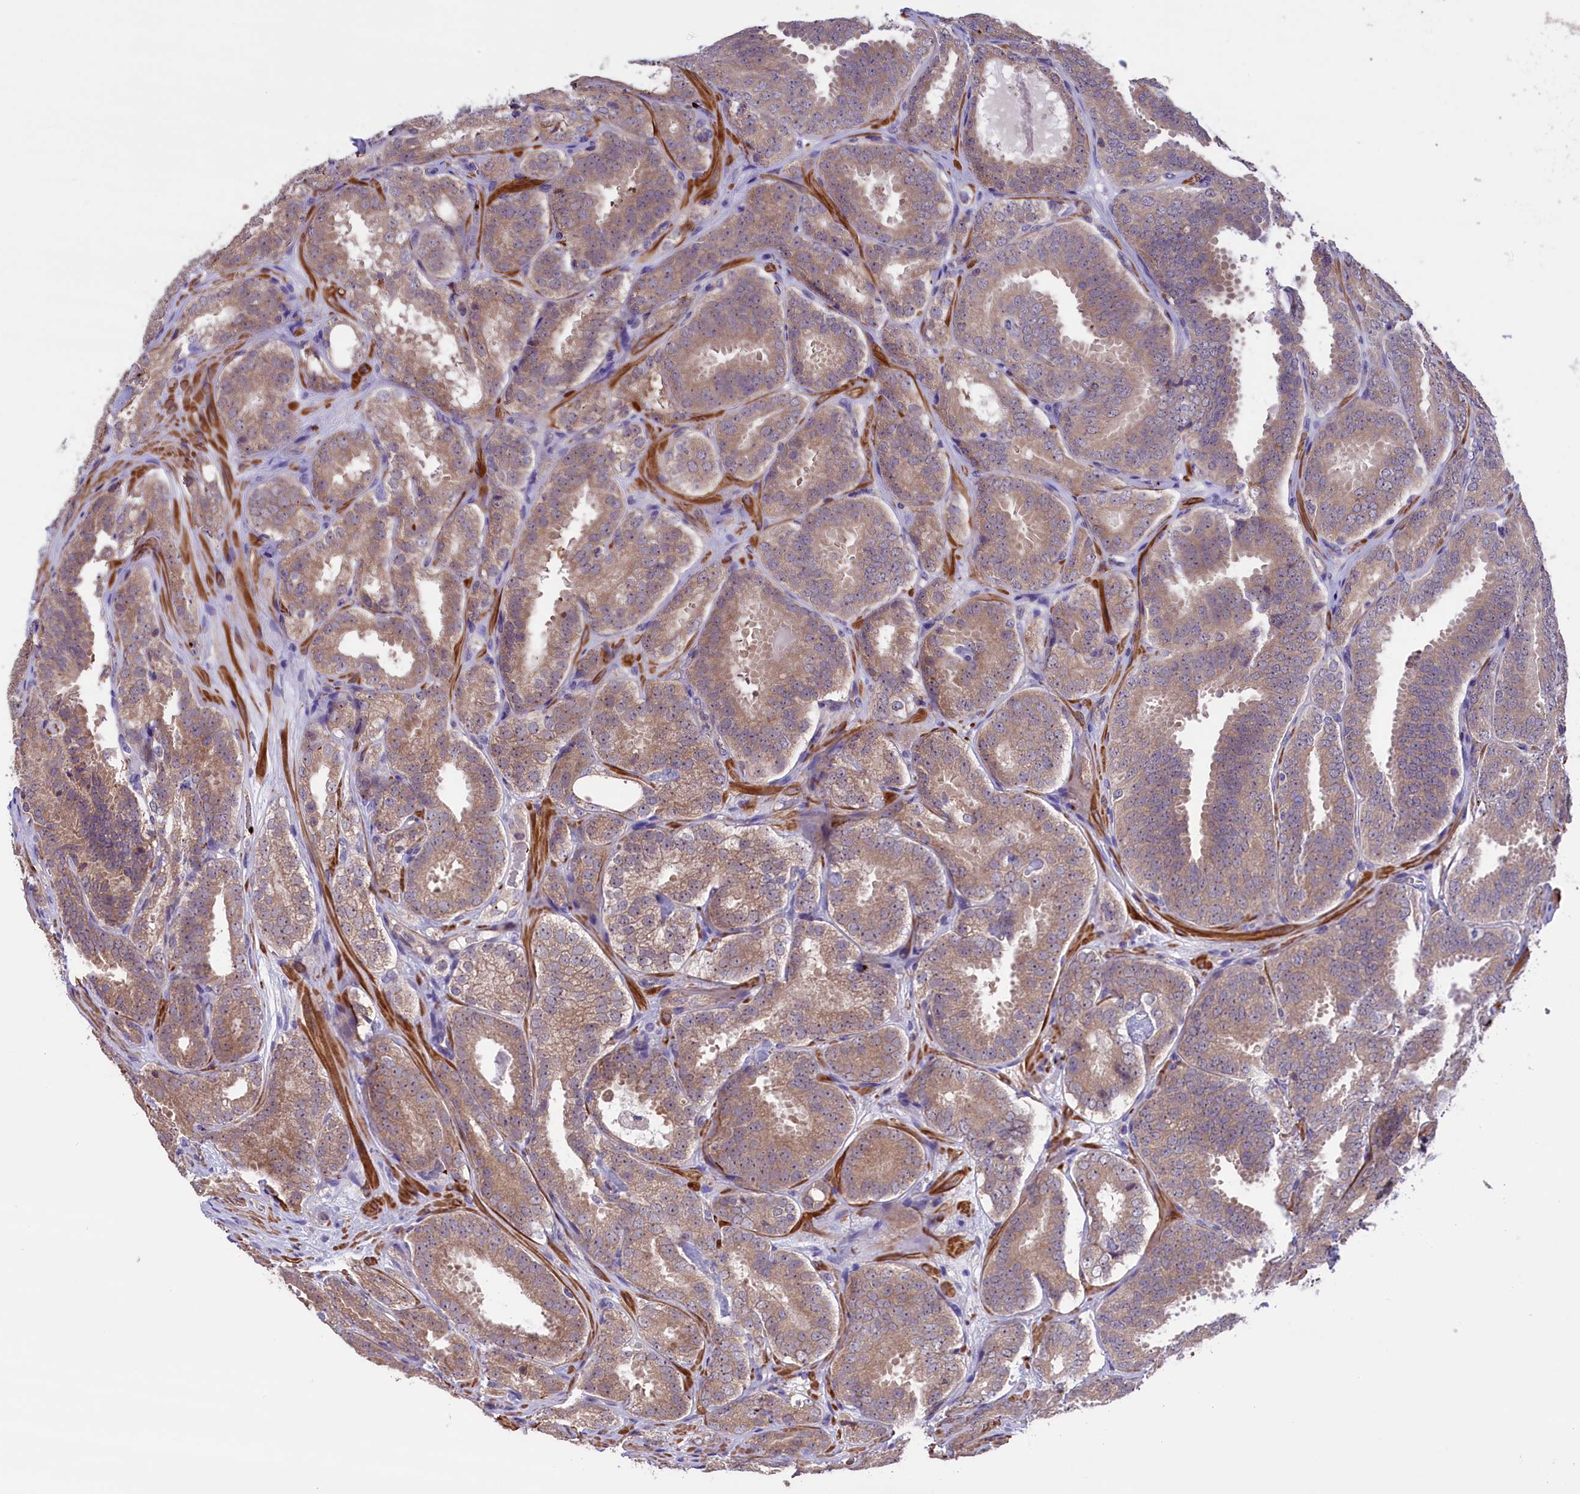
{"staining": {"intensity": "weak", "quantity": ">75%", "location": "cytoplasmic/membranous"}, "tissue": "prostate cancer", "cell_type": "Tumor cells", "image_type": "cancer", "snomed": [{"axis": "morphology", "description": "Adenocarcinoma, High grade"}, {"axis": "topography", "description": "Prostate"}], "caption": "Protein staining displays weak cytoplasmic/membranous positivity in about >75% of tumor cells in prostate high-grade adenocarcinoma. The staining was performed using DAB (3,3'-diaminobenzidine), with brown indicating positive protein expression. Nuclei are stained blue with hematoxylin.", "gene": "HEATR3", "patient": {"sex": "male", "age": 63}}